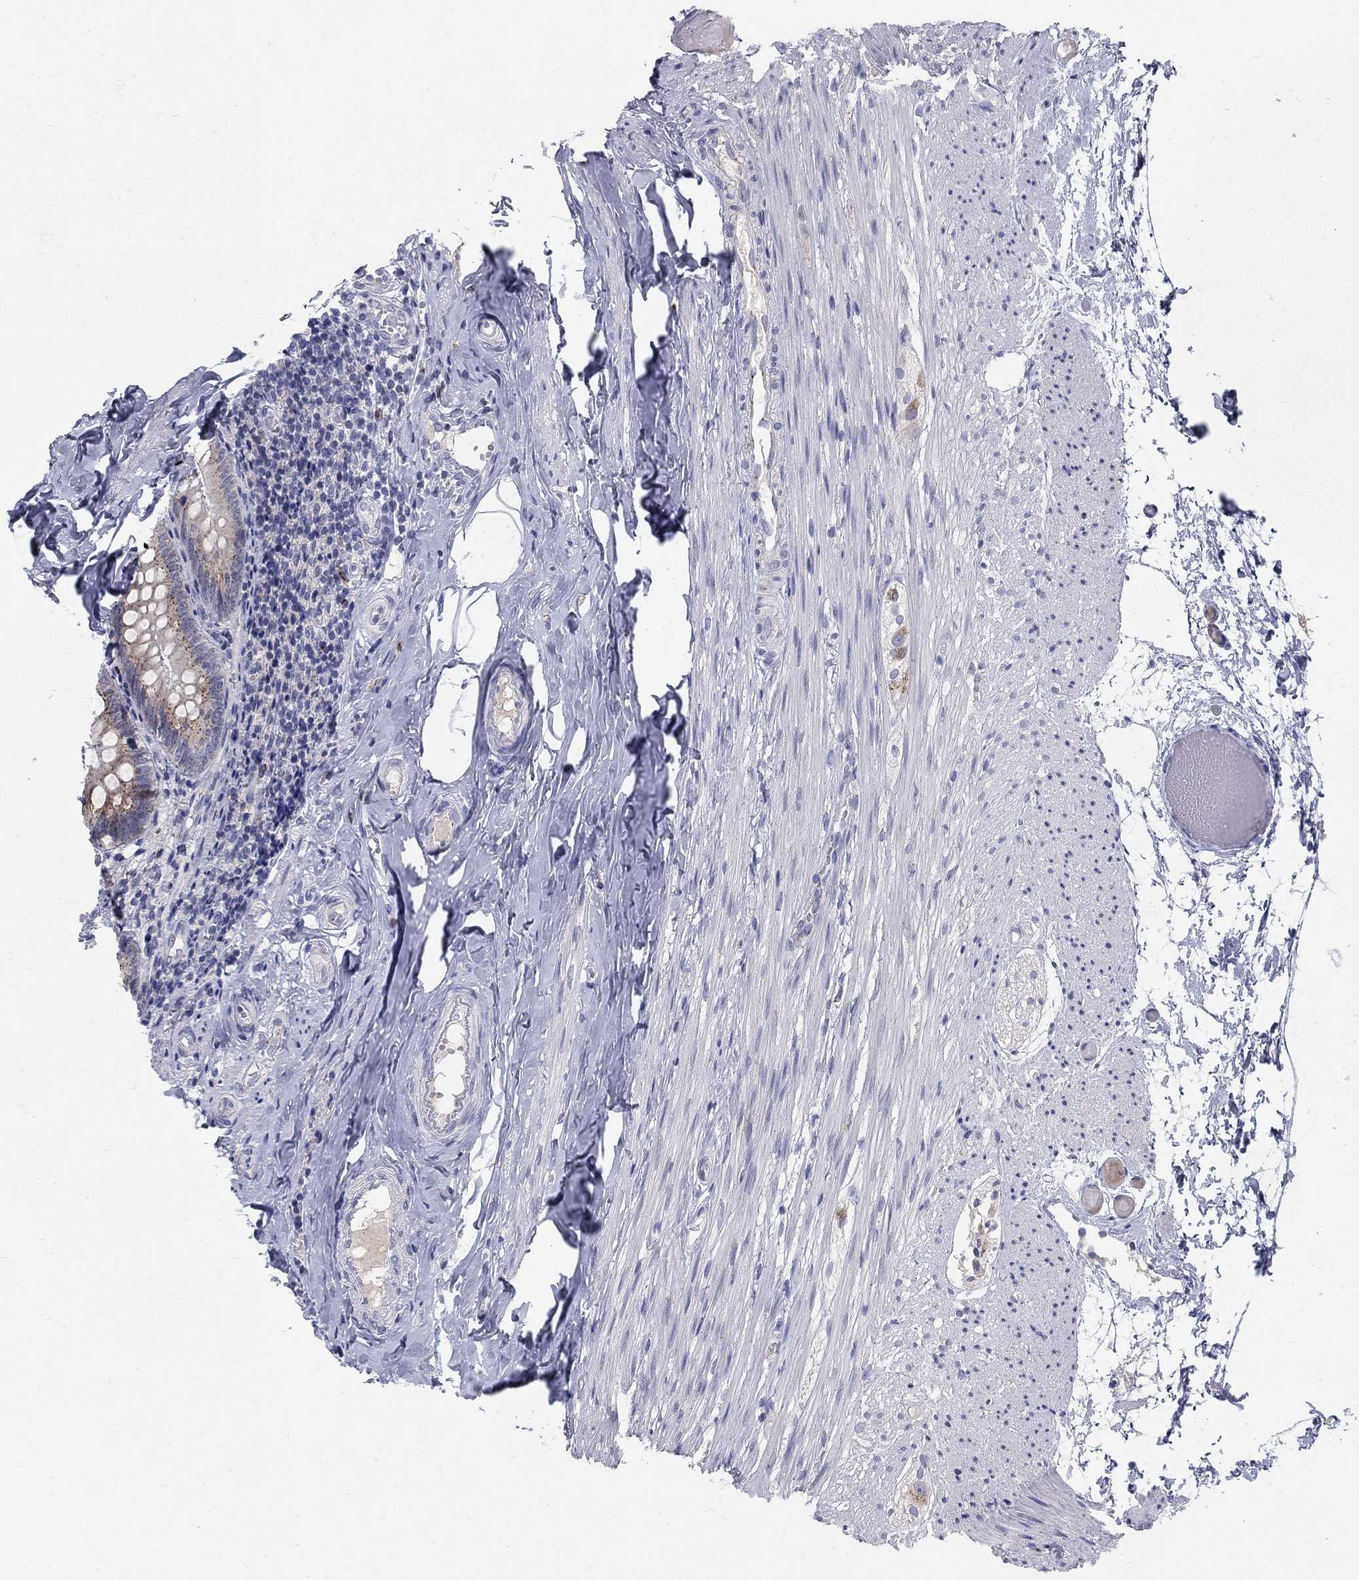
{"staining": {"intensity": "moderate", "quantity": "25%-75%", "location": "cytoplasmic/membranous"}, "tissue": "appendix", "cell_type": "Glandular cells", "image_type": "normal", "snomed": [{"axis": "morphology", "description": "Normal tissue, NOS"}, {"axis": "topography", "description": "Appendix"}], "caption": "Moderate cytoplasmic/membranous protein expression is appreciated in about 25%-75% of glandular cells in appendix.", "gene": "PANK3", "patient": {"sex": "female", "age": 23}}